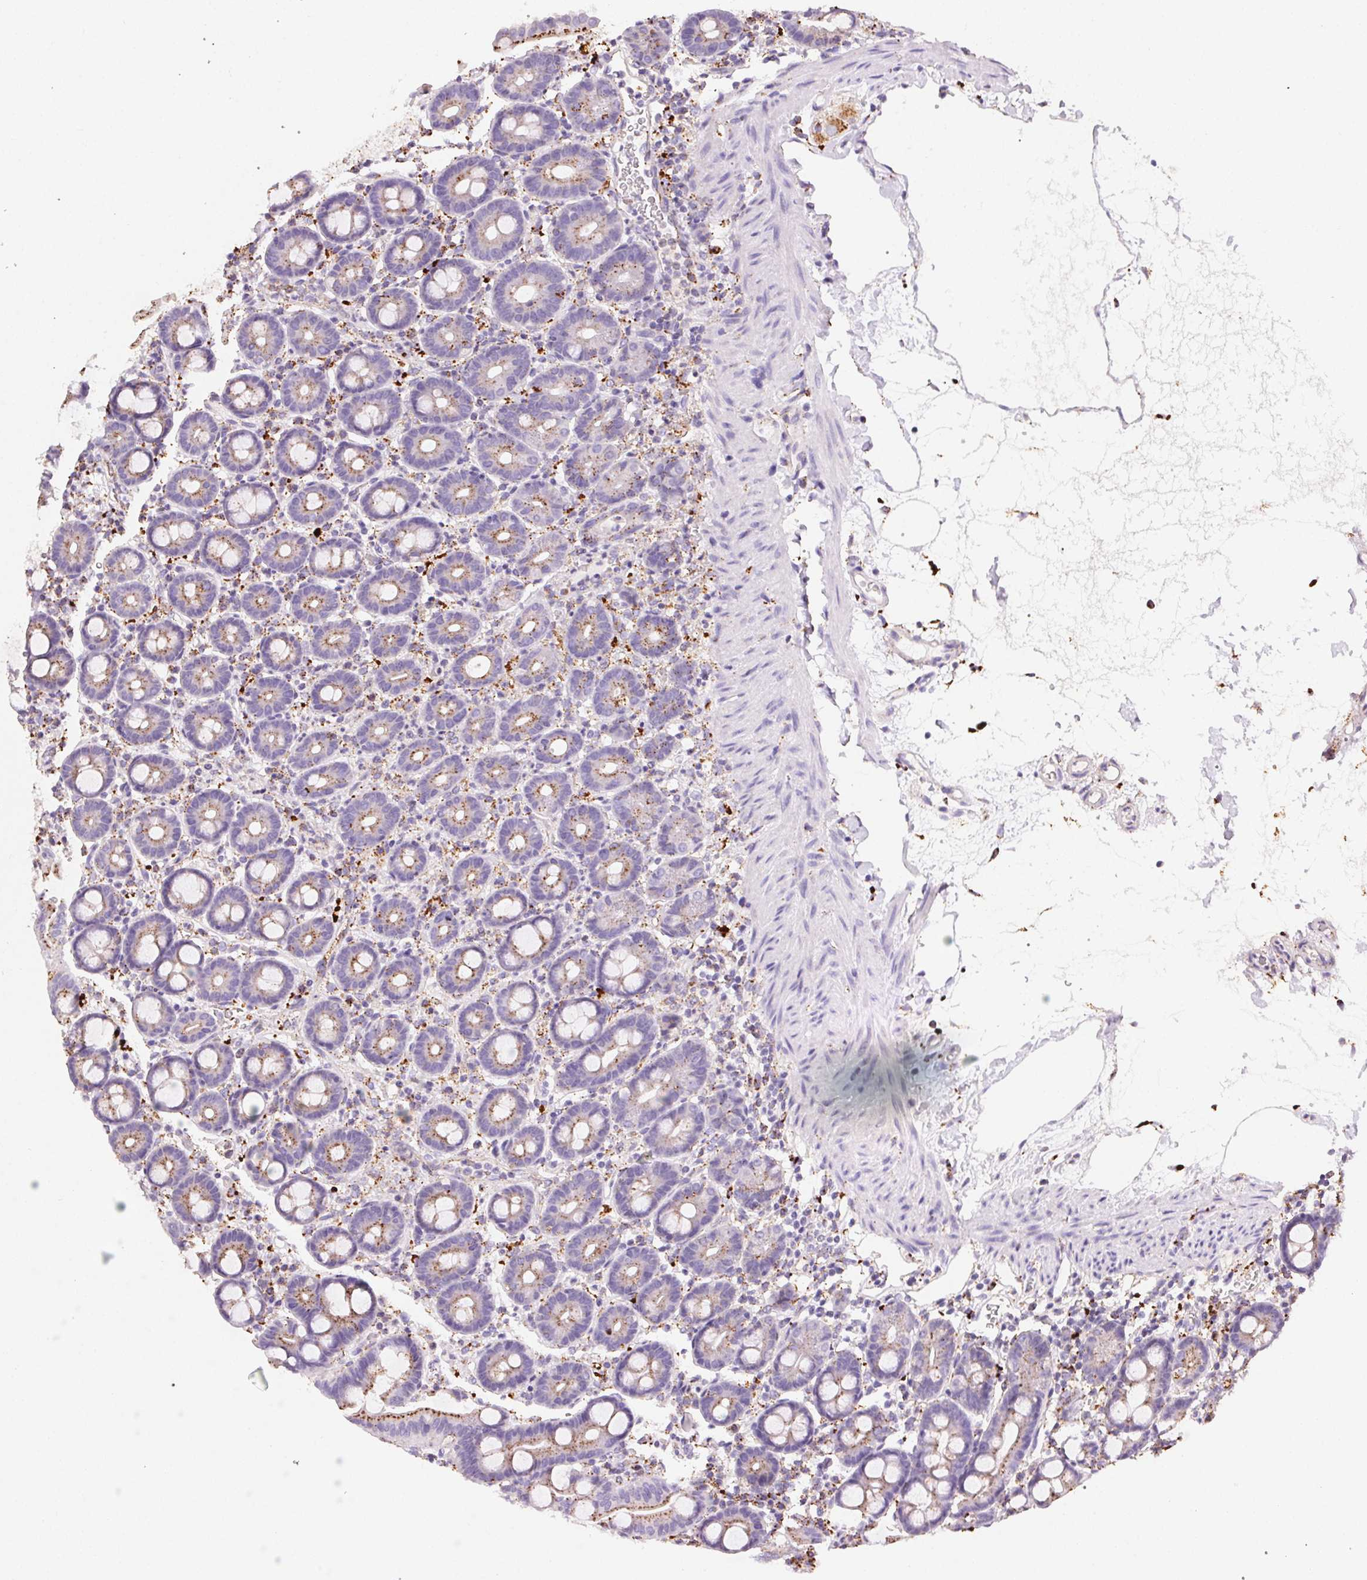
{"staining": {"intensity": "weak", "quantity": "25%-75%", "location": "cytoplasmic/membranous"}, "tissue": "duodenum", "cell_type": "Glandular cells", "image_type": "normal", "snomed": [{"axis": "morphology", "description": "Normal tissue, NOS"}, {"axis": "topography", "description": "Pancreas"}, {"axis": "topography", "description": "Duodenum"}], "caption": "Immunohistochemistry (IHC) (DAB) staining of normal human duodenum demonstrates weak cytoplasmic/membranous protein staining in about 25%-75% of glandular cells.", "gene": "SCPEP1", "patient": {"sex": "male", "age": 59}}